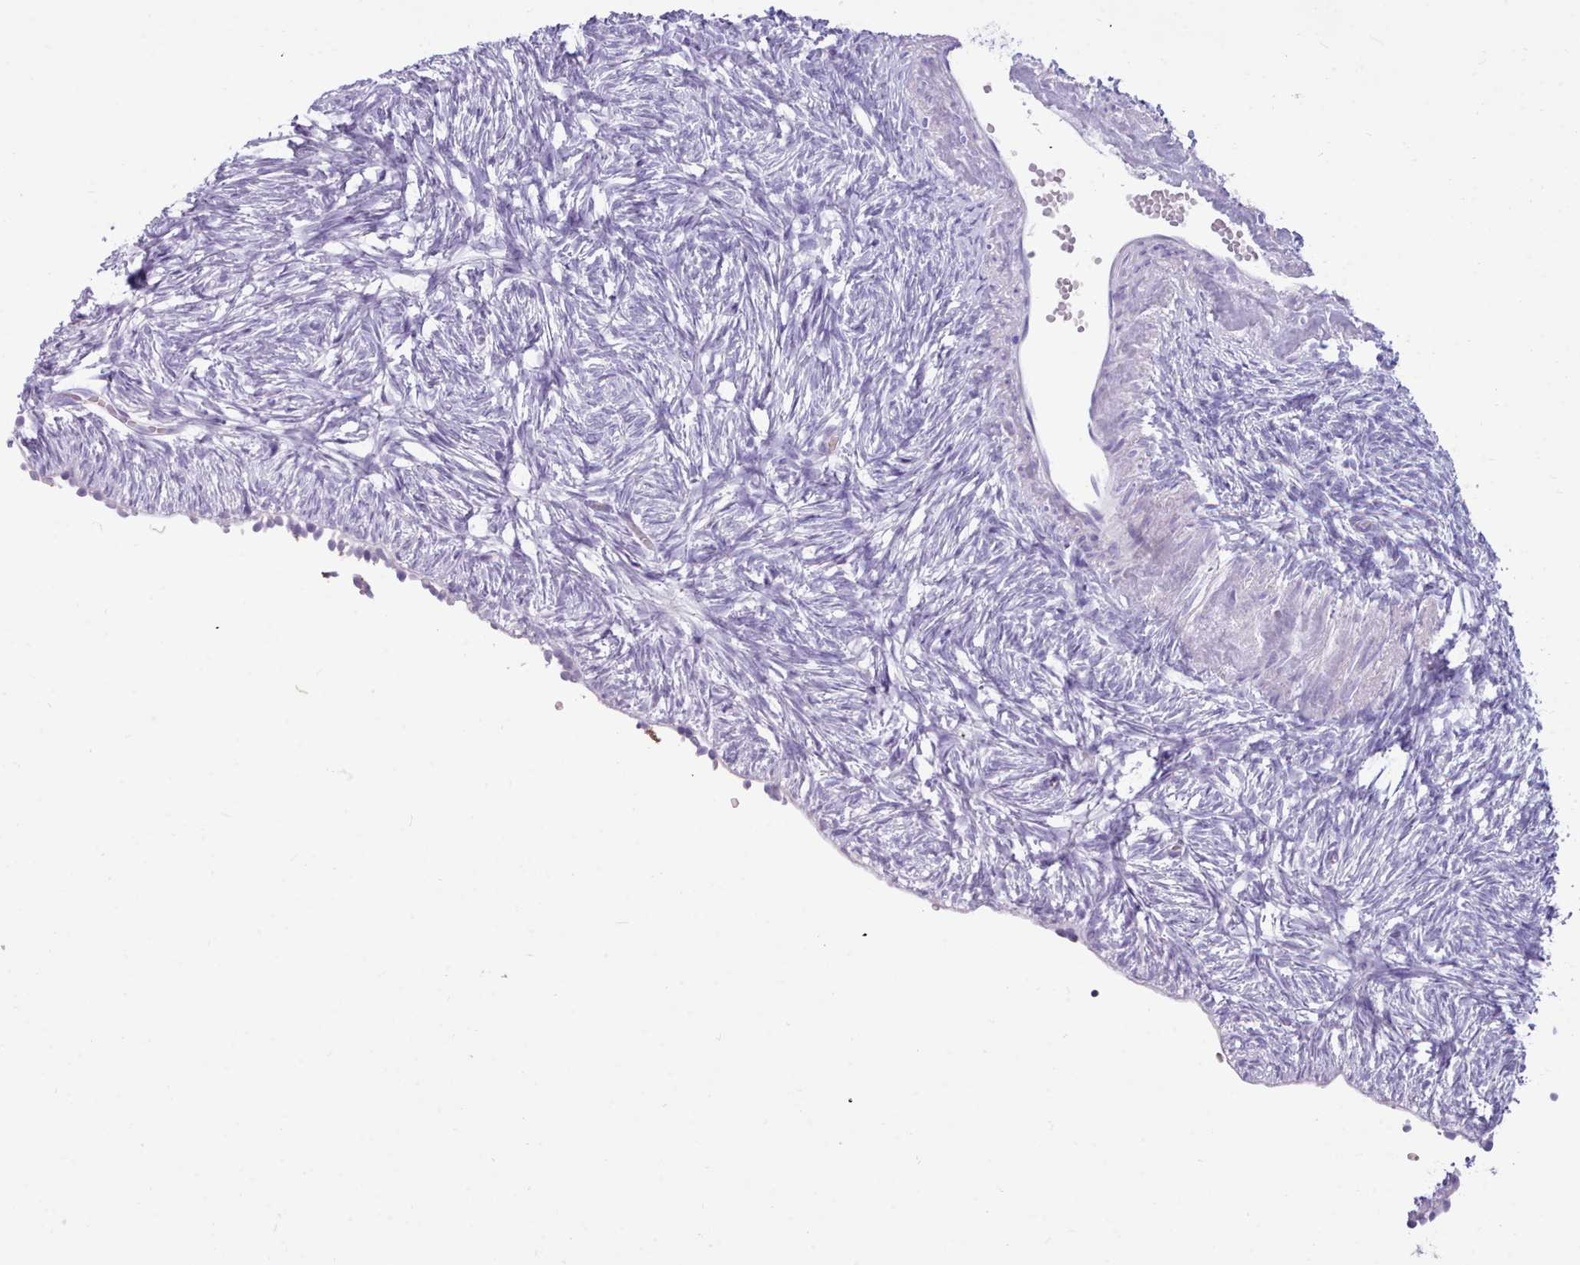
{"staining": {"intensity": "negative", "quantity": "none", "location": "none"}, "tissue": "ovary", "cell_type": "Ovarian stroma cells", "image_type": "normal", "snomed": [{"axis": "morphology", "description": "Normal tissue, NOS"}, {"axis": "topography", "description": "Ovary"}], "caption": "An IHC histopathology image of benign ovary is shown. There is no staining in ovarian stroma cells of ovary. (IHC, brightfield microscopy, high magnification).", "gene": "NKX1", "patient": {"sex": "female", "age": 51}}